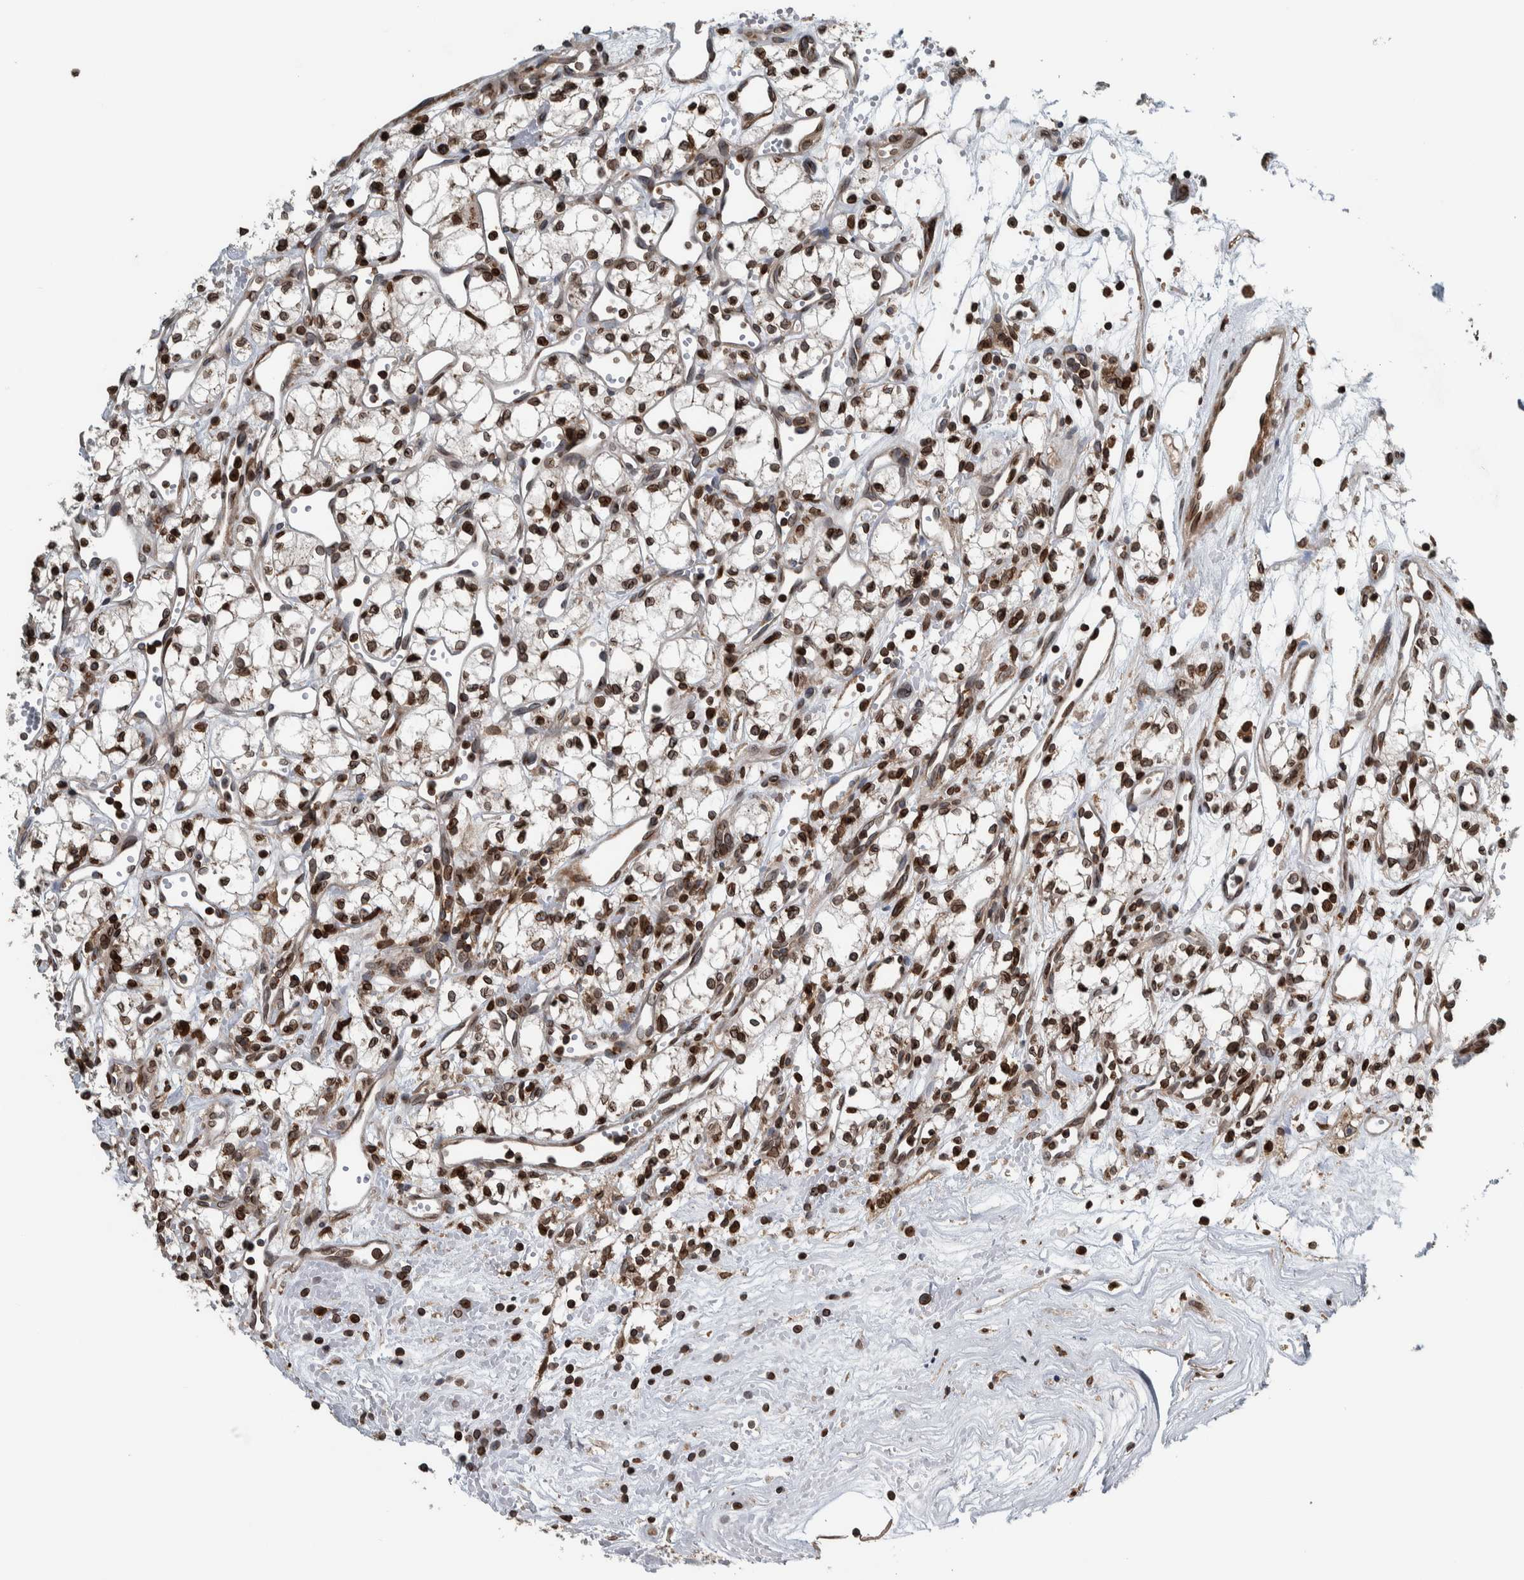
{"staining": {"intensity": "moderate", "quantity": ">75%", "location": "cytoplasmic/membranous,nuclear"}, "tissue": "renal cancer", "cell_type": "Tumor cells", "image_type": "cancer", "snomed": [{"axis": "morphology", "description": "Adenocarcinoma, NOS"}, {"axis": "topography", "description": "Kidney"}], "caption": "Immunohistochemical staining of human renal cancer shows moderate cytoplasmic/membranous and nuclear protein staining in about >75% of tumor cells.", "gene": "FAM135B", "patient": {"sex": "male", "age": 59}}